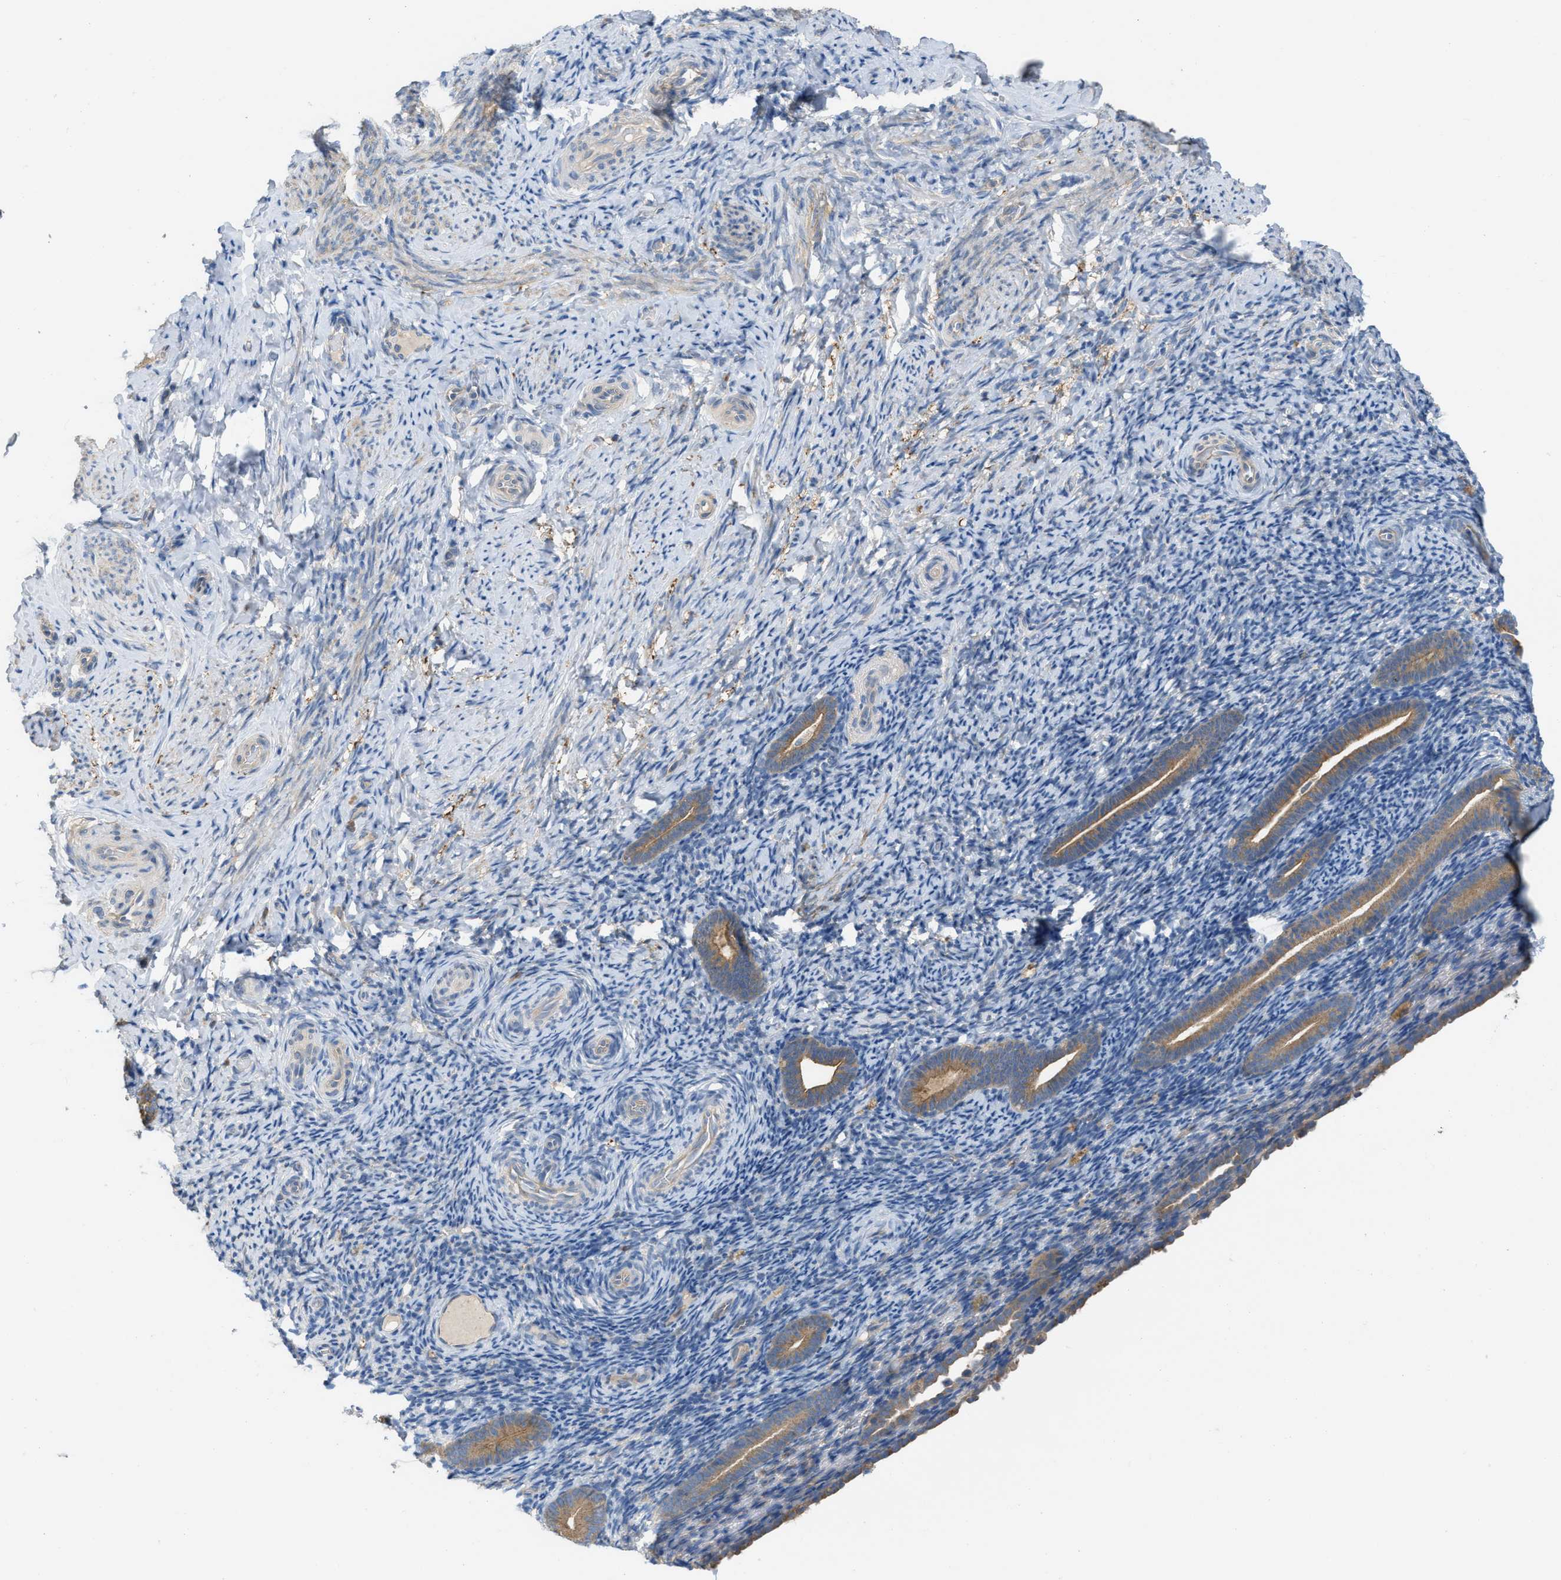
{"staining": {"intensity": "negative", "quantity": "none", "location": "none"}, "tissue": "endometrium", "cell_type": "Cells in endometrial stroma", "image_type": "normal", "snomed": [{"axis": "morphology", "description": "Normal tissue, NOS"}, {"axis": "topography", "description": "Endometrium"}], "caption": "Cells in endometrial stroma show no significant staining in normal endometrium.", "gene": "UBA5", "patient": {"sex": "female", "age": 51}}